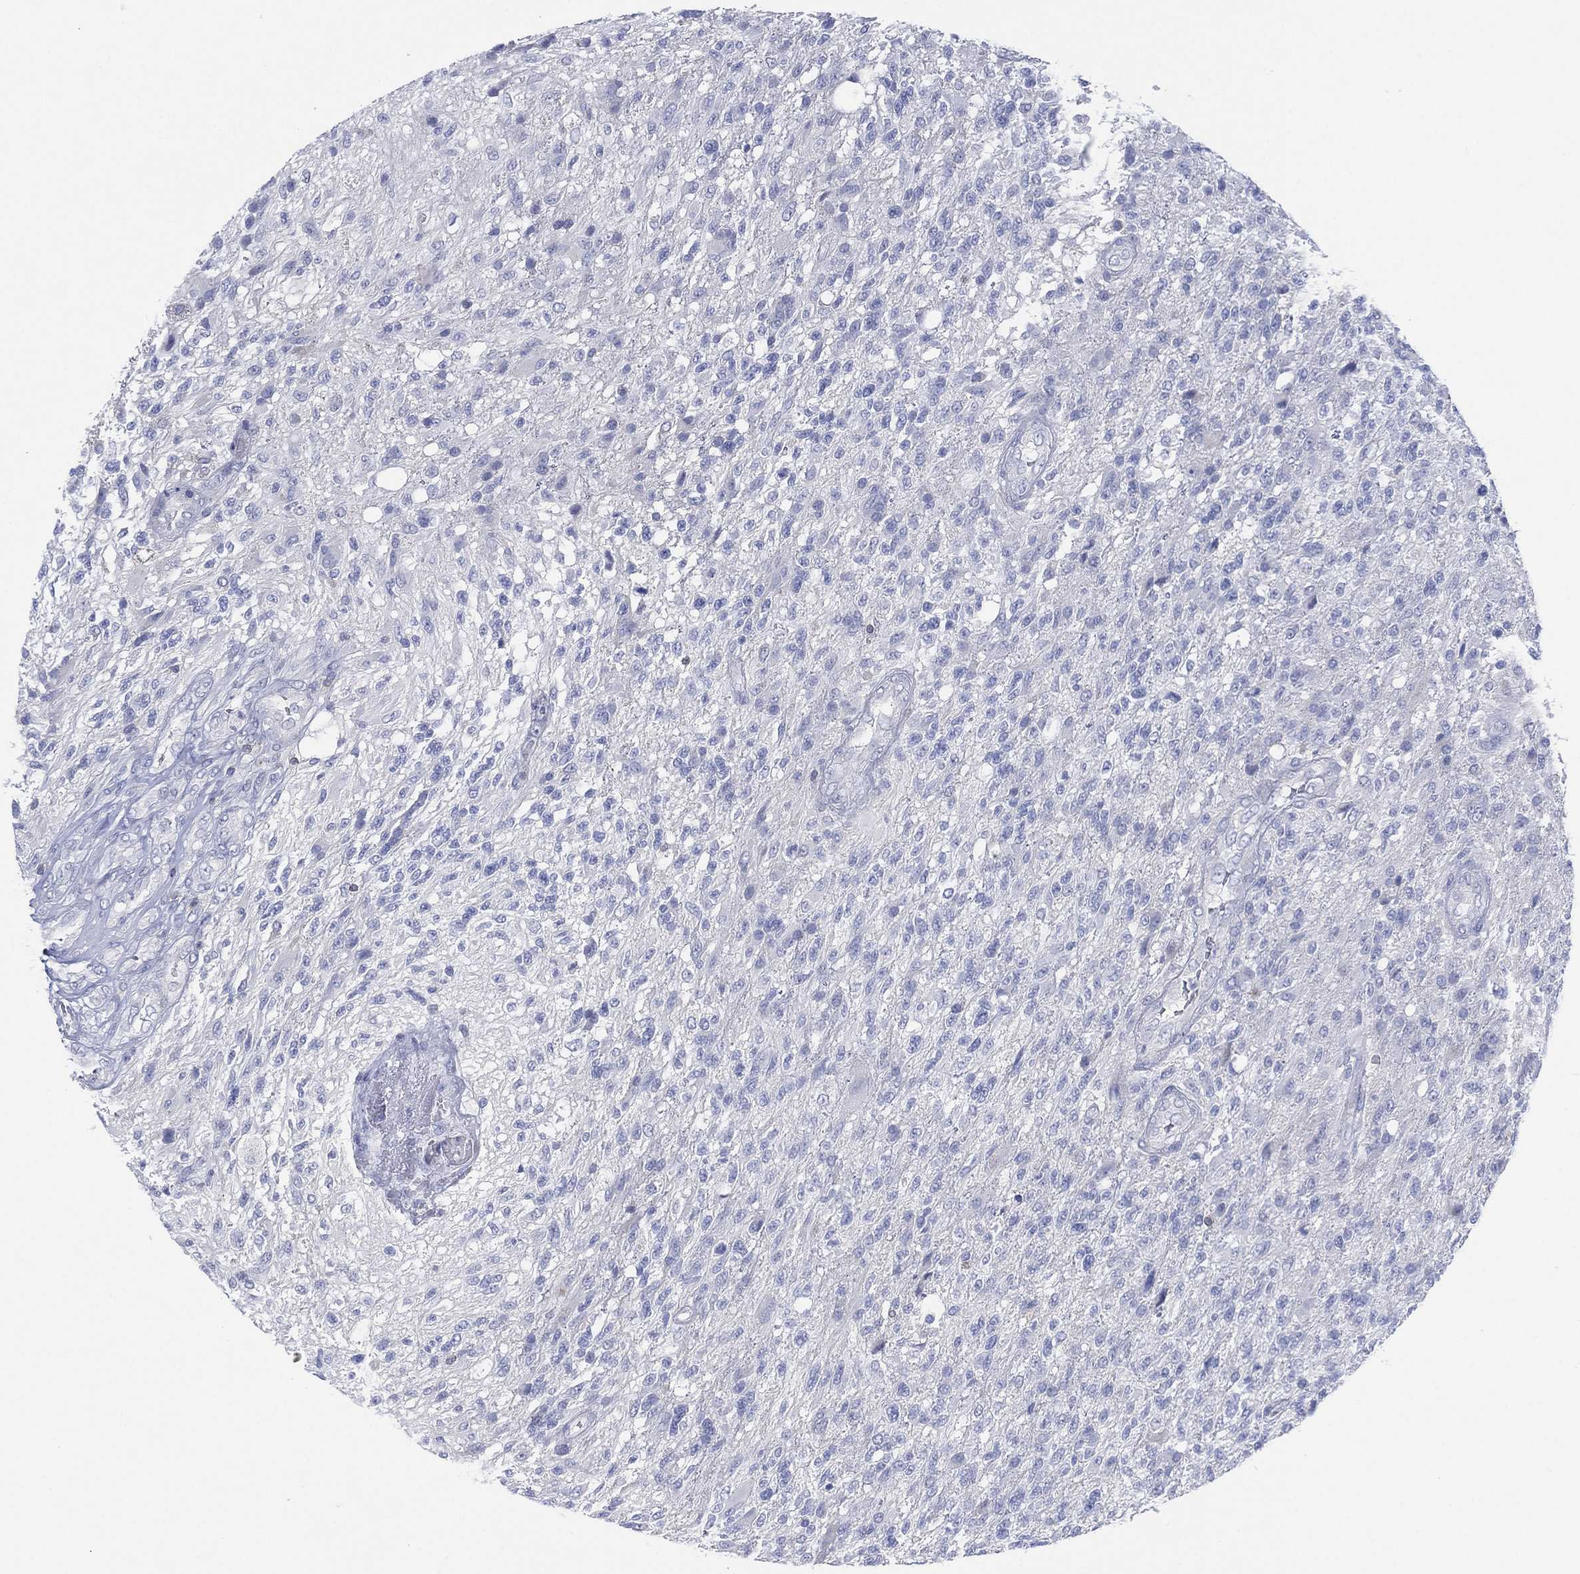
{"staining": {"intensity": "negative", "quantity": "none", "location": "none"}, "tissue": "glioma", "cell_type": "Tumor cells", "image_type": "cancer", "snomed": [{"axis": "morphology", "description": "Glioma, malignant, High grade"}, {"axis": "topography", "description": "Brain"}], "caption": "Immunohistochemistry (IHC) photomicrograph of neoplastic tissue: human high-grade glioma (malignant) stained with DAB (3,3'-diaminobenzidine) displays no significant protein expression in tumor cells. The staining was performed using DAB (3,3'-diaminobenzidine) to visualize the protein expression in brown, while the nuclei were stained in blue with hematoxylin (Magnification: 20x).", "gene": "SEPTIN1", "patient": {"sex": "male", "age": 56}}